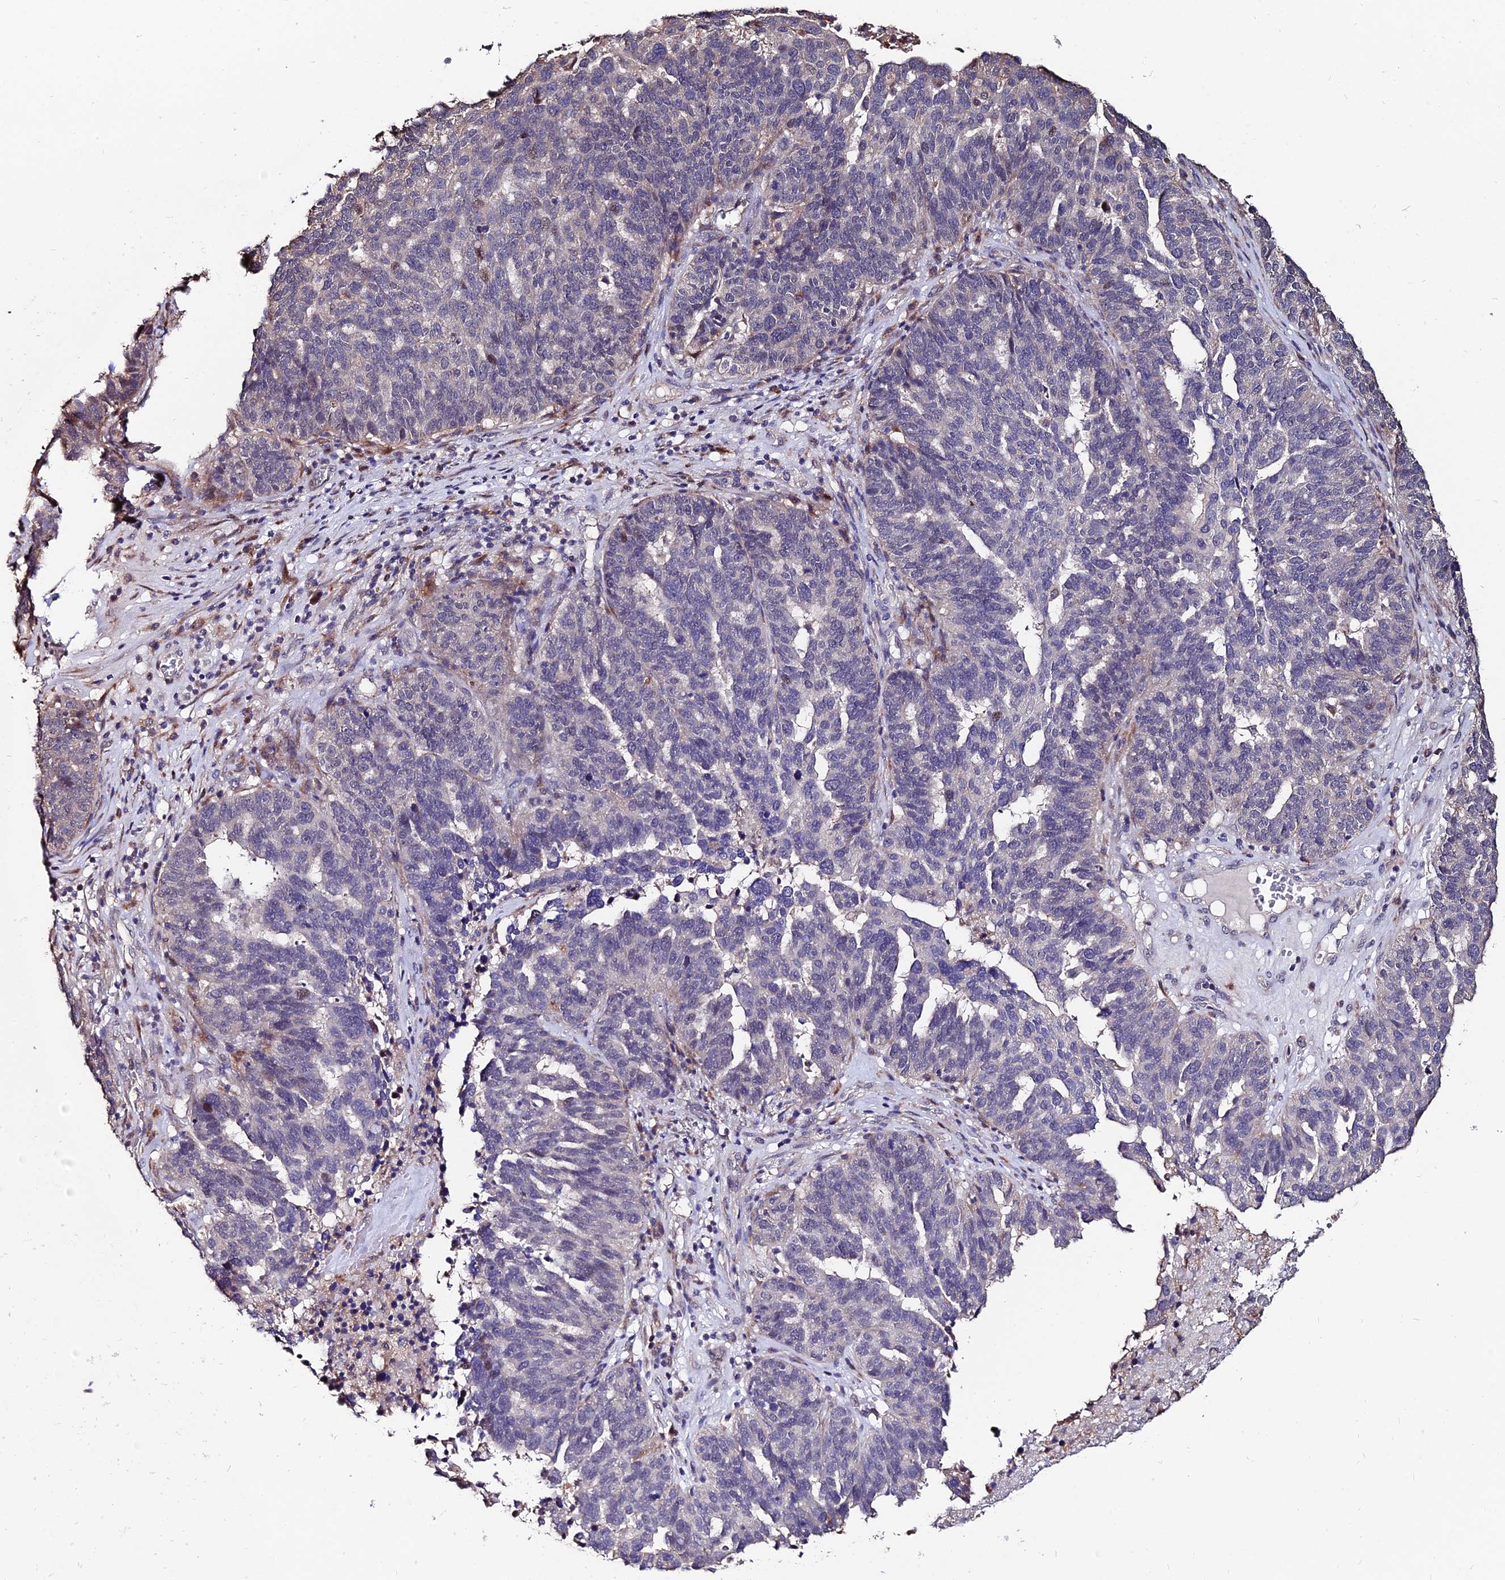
{"staining": {"intensity": "negative", "quantity": "none", "location": "none"}, "tissue": "ovarian cancer", "cell_type": "Tumor cells", "image_type": "cancer", "snomed": [{"axis": "morphology", "description": "Cystadenocarcinoma, serous, NOS"}, {"axis": "topography", "description": "Ovary"}], "caption": "This histopathology image is of ovarian cancer stained with immunohistochemistry to label a protein in brown with the nuclei are counter-stained blue. There is no staining in tumor cells.", "gene": "ACTR5", "patient": {"sex": "female", "age": 59}}